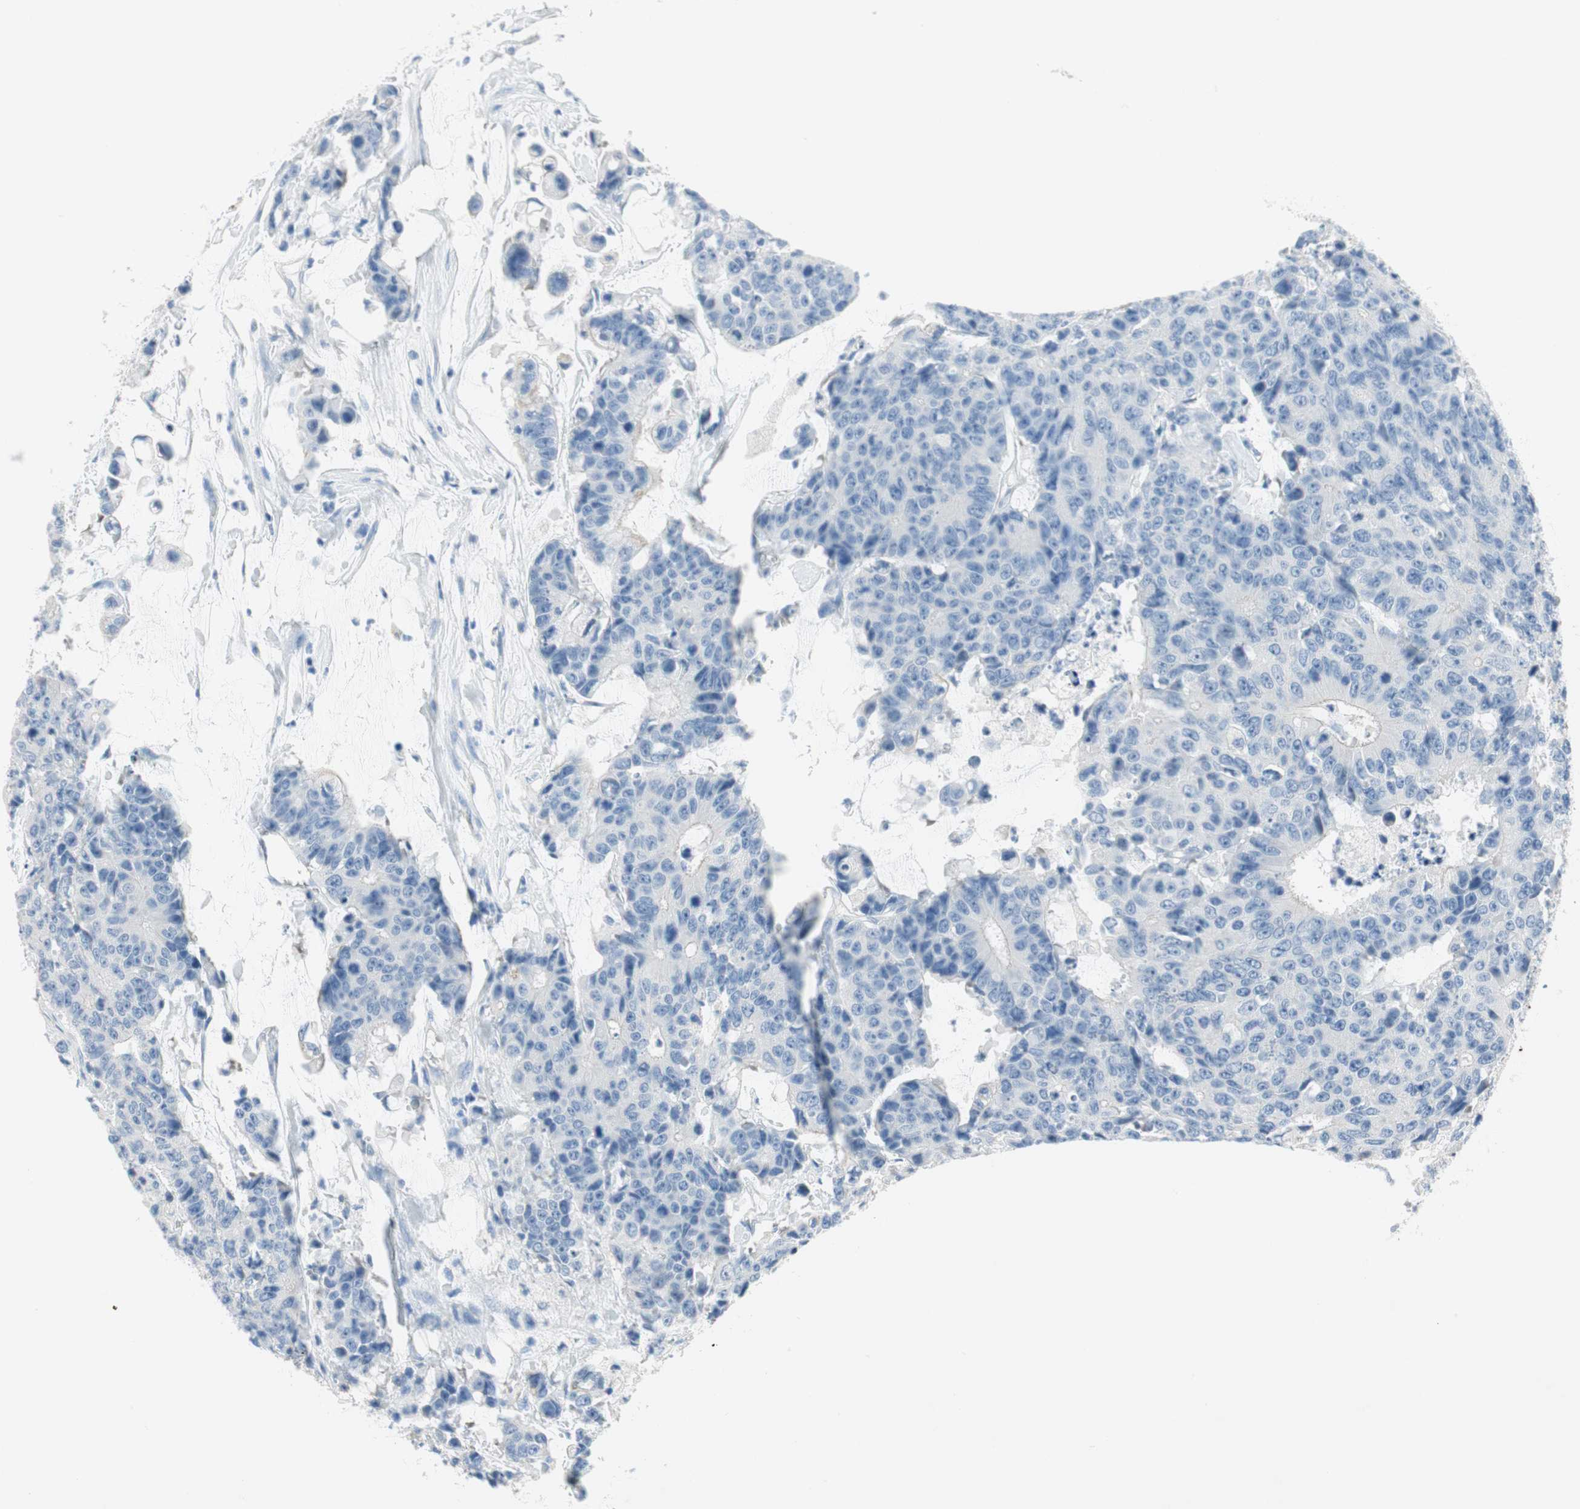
{"staining": {"intensity": "negative", "quantity": "none", "location": "none"}, "tissue": "colorectal cancer", "cell_type": "Tumor cells", "image_type": "cancer", "snomed": [{"axis": "morphology", "description": "Adenocarcinoma, NOS"}, {"axis": "topography", "description": "Colon"}], "caption": "IHC micrograph of adenocarcinoma (colorectal) stained for a protein (brown), which demonstrates no staining in tumor cells.", "gene": "CPA3", "patient": {"sex": "female", "age": 86}}